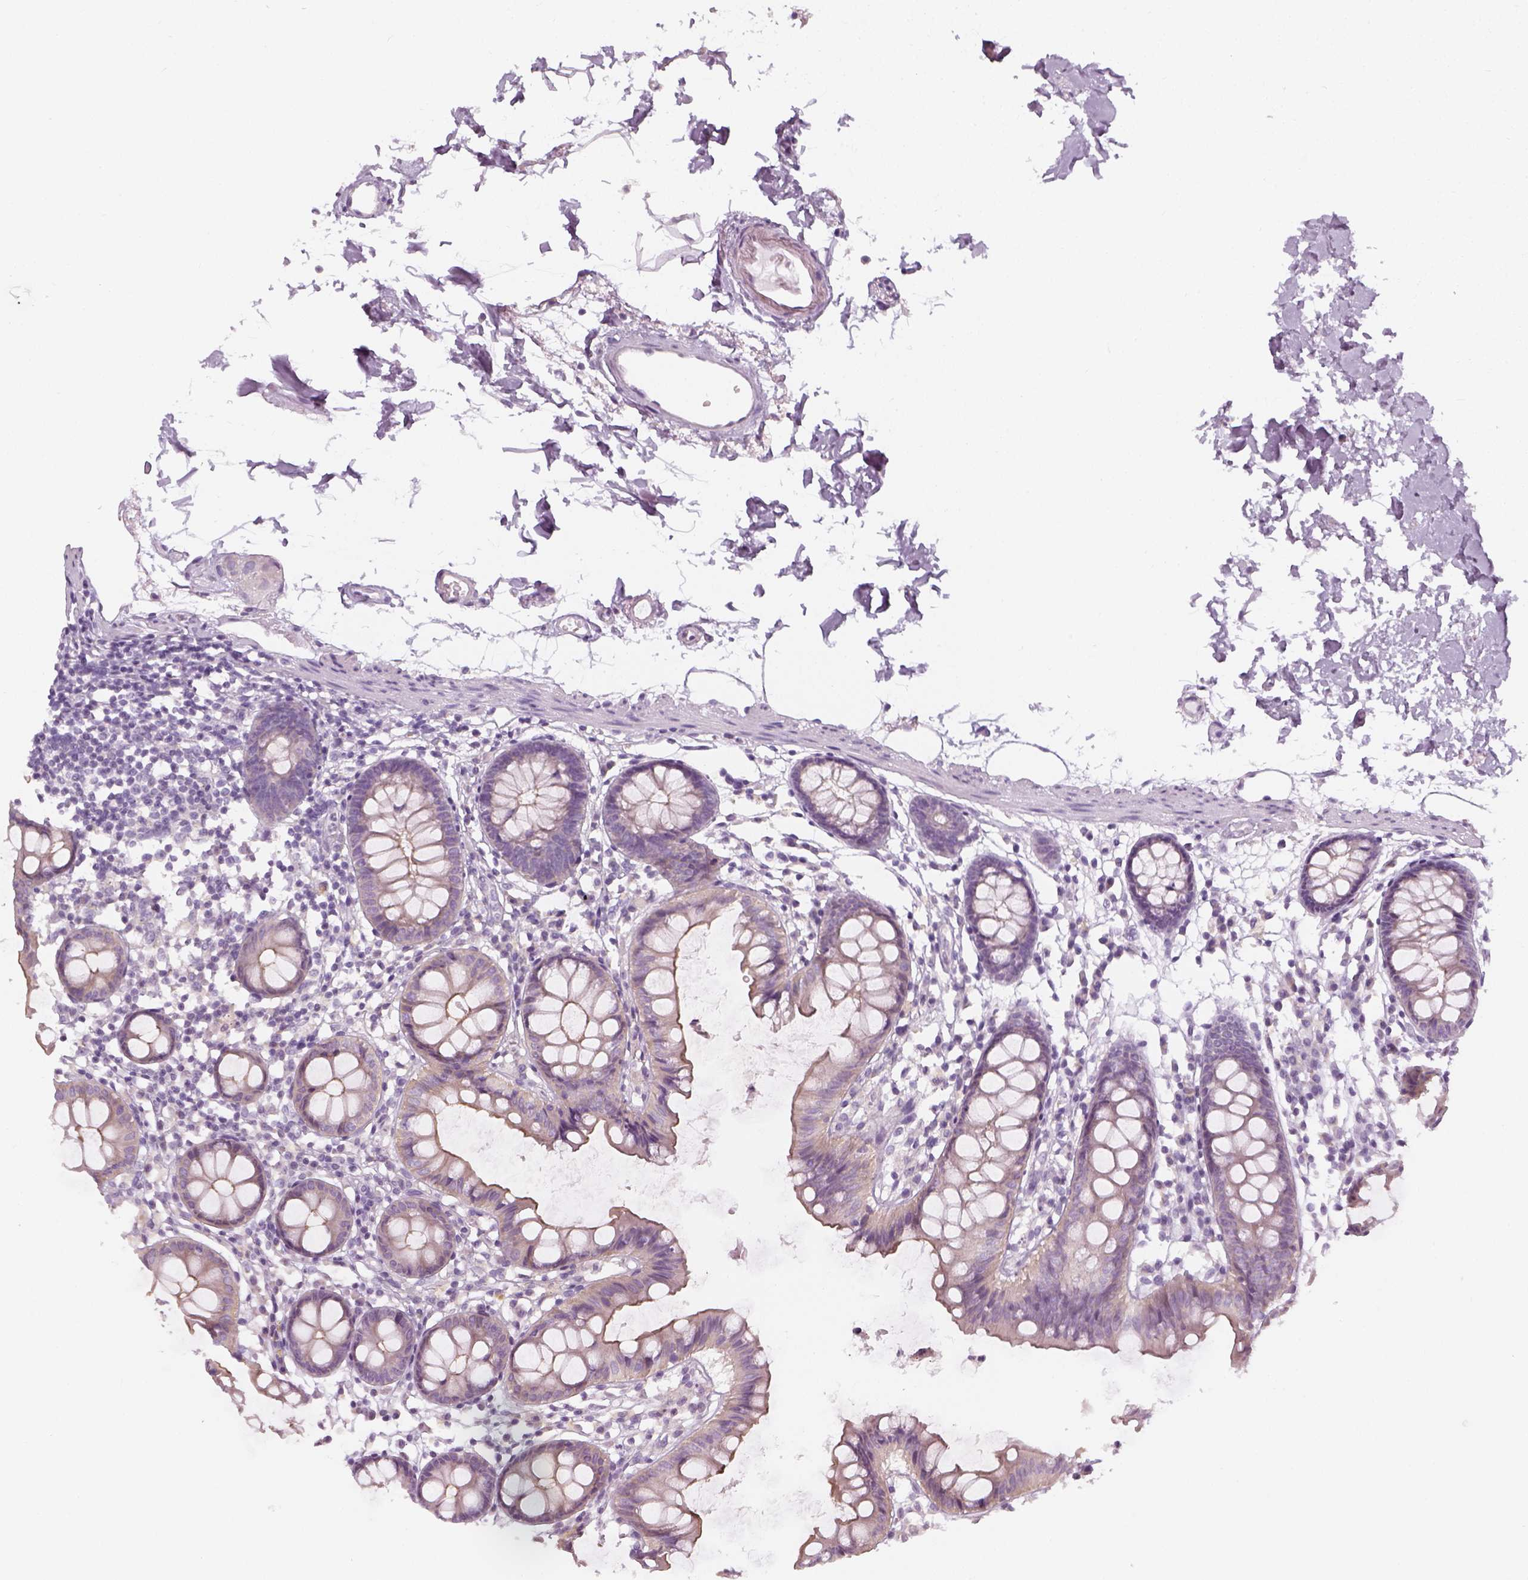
{"staining": {"intensity": "negative", "quantity": "none", "location": "none"}, "tissue": "colon", "cell_type": "Endothelial cells", "image_type": "normal", "snomed": [{"axis": "morphology", "description": "Normal tissue, NOS"}, {"axis": "topography", "description": "Colon"}], "caption": "Histopathology image shows no protein positivity in endothelial cells of unremarkable colon. The staining was performed using DAB (3,3'-diaminobenzidine) to visualize the protein expression in brown, while the nuclei were stained in blue with hematoxylin (Magnification: 20x).", "gene": "PRAME", "patient": {"sex": "female", "age": 84}}